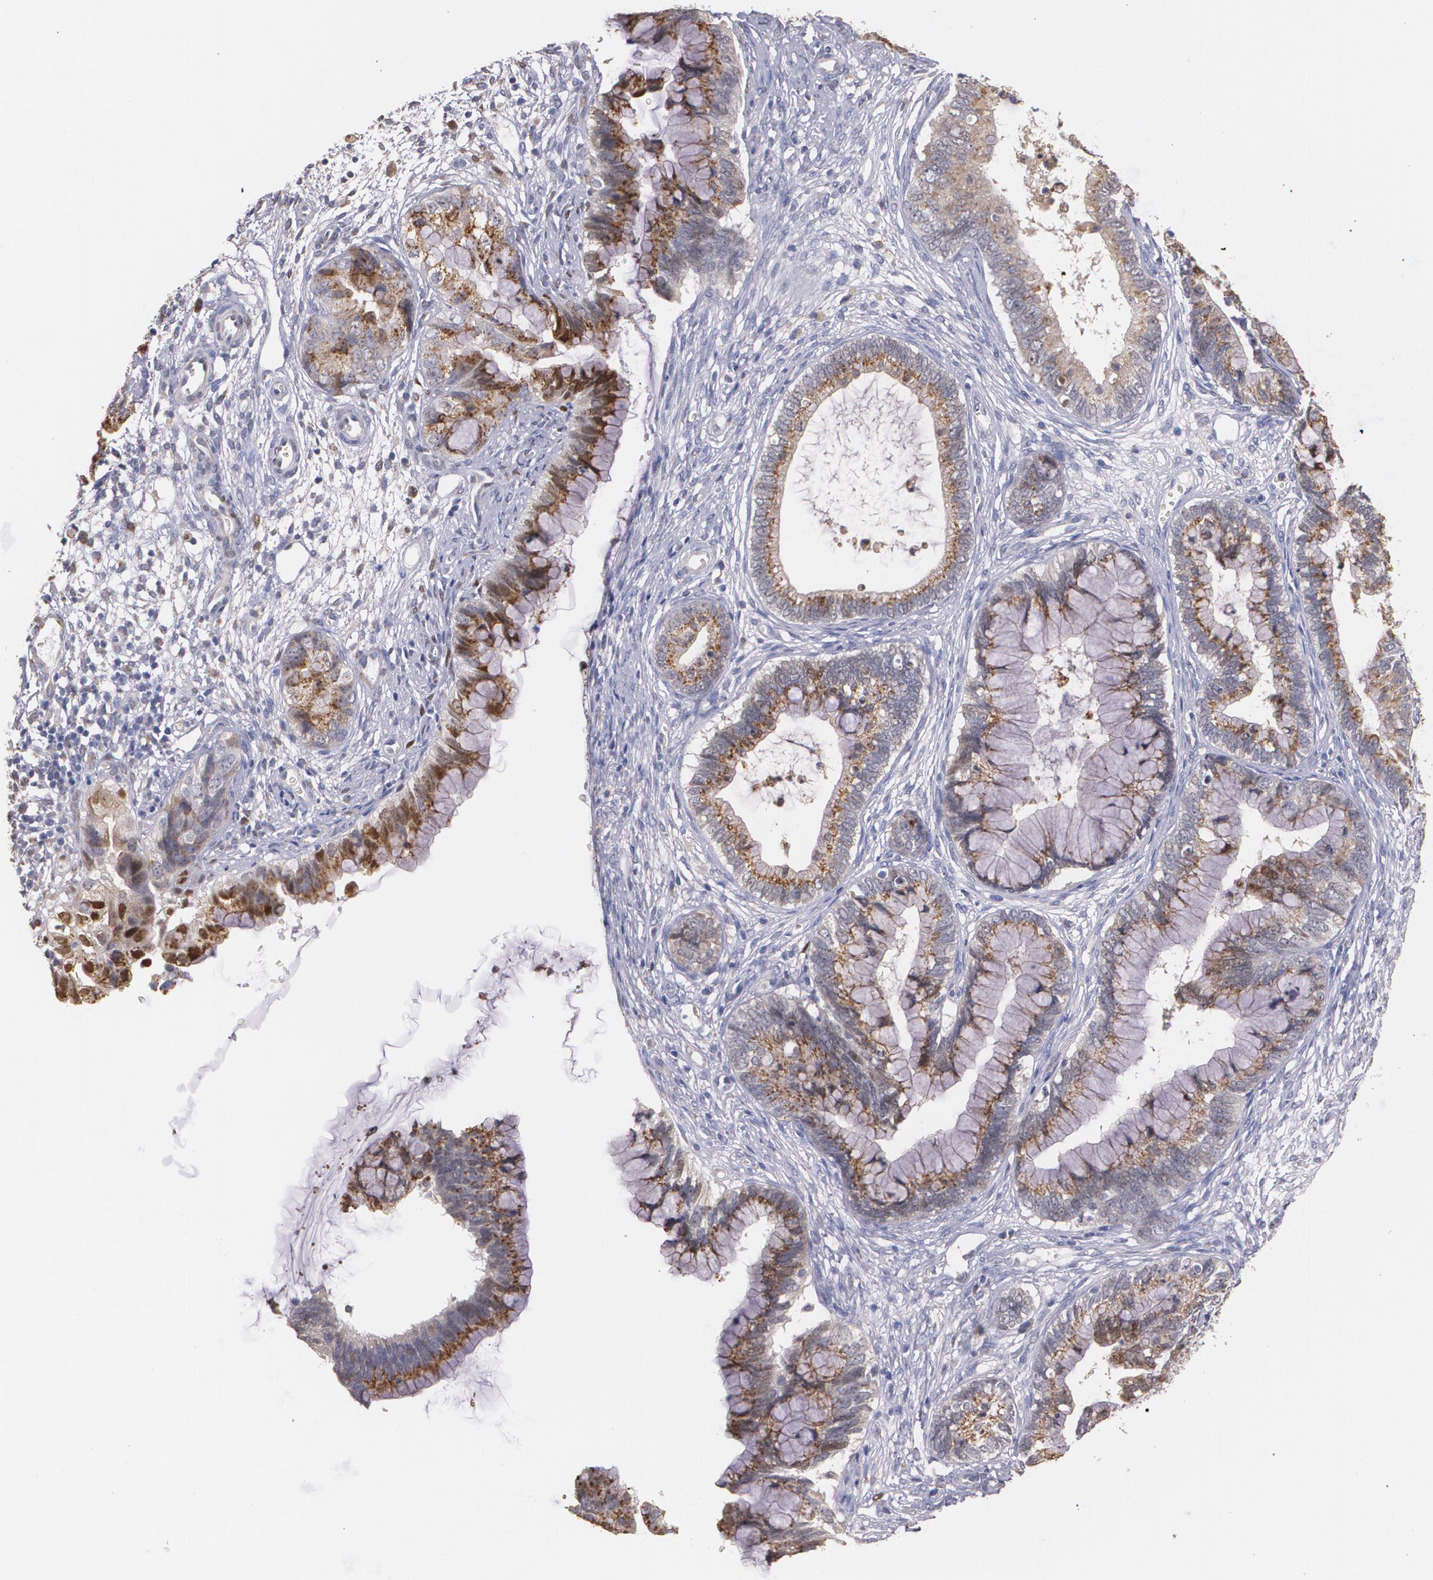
{"staining": {"intensity": "moderate", "quantity": ">75%", "location": "cytoplasmic/membranous"}, "tissue": "cervical cancer", "cell_type": "Tumor cells", "image_type": "cancer", "snomed": [{"axis": "morphology", "description": "Adenocarcinoma, NOS"}, {"axis": "topography", "description": "Cervix"}], "caption": "About >75% of tumor cells in human adenocarcinoma (cervical) show moderate cytoplasmic/membranous protein expression as visualized by brown immunohistochemical staining.", "gene": "ATF3", "patient": {"sex": "female", "age": 44}}